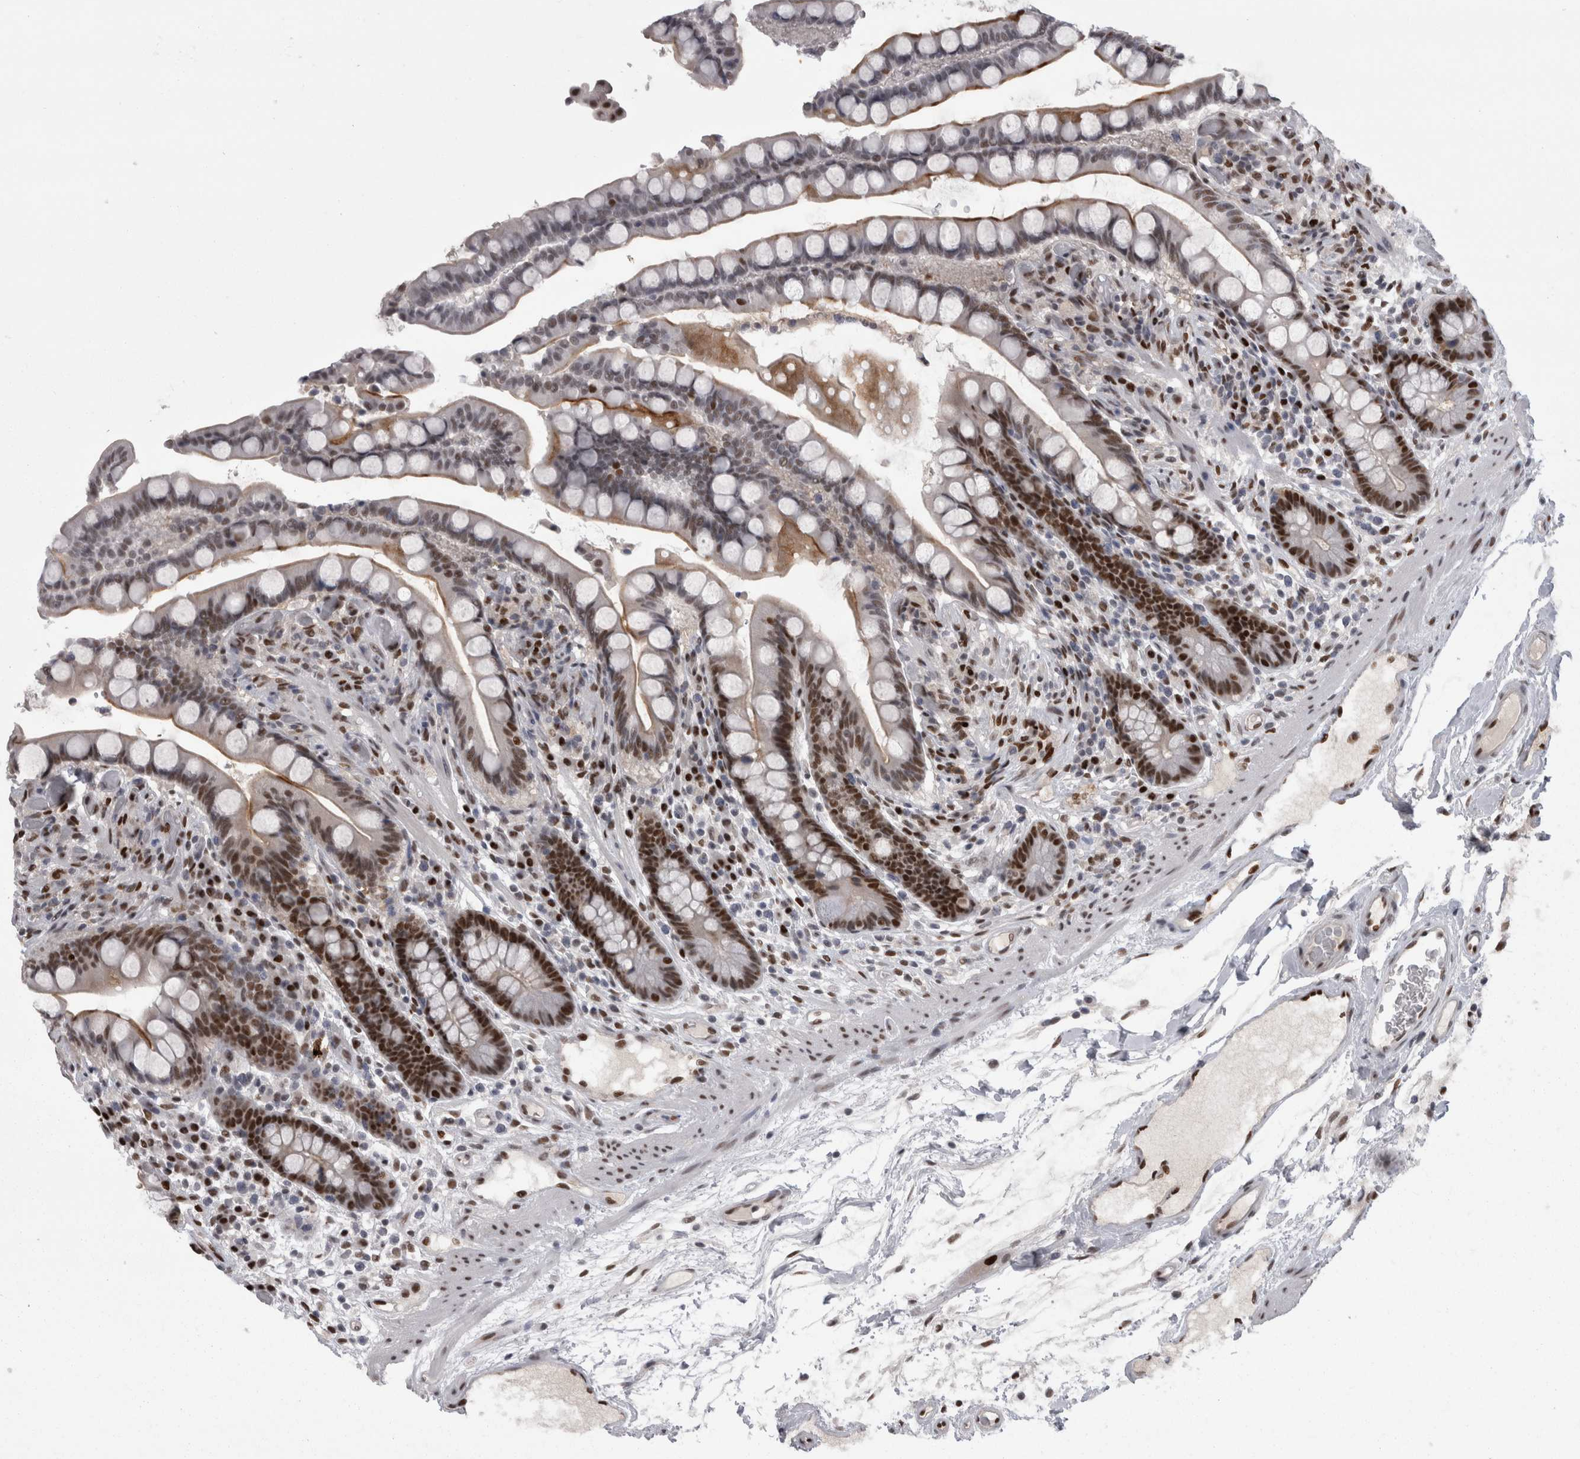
{"staining": {"intensity": "strong", "quantity": ">75%", "location": "nuclear"}, "tissue": "colon", "cell_type": "Endothelial cells", "image_type": "normal", "snomed": [{"axis": "morphology", "description": "Normal tissue, NOS"}, {"axis": "topography", "description": "Colon"}], "caption": "High-power microscopy captured an immunohistochemistry (IHC) image of normal colon, revealing strong nuclear expression in about >75% of endothelial cells. The staining was performed using DAB (3,3'-diaminobenzidine) to visualize the protein expression in brown, while the nuclei were stained in blue with hematoxylin (Magnification: 20x).", "gene": "C1orf54", "patient": {"sex": "male", "age": 73}}